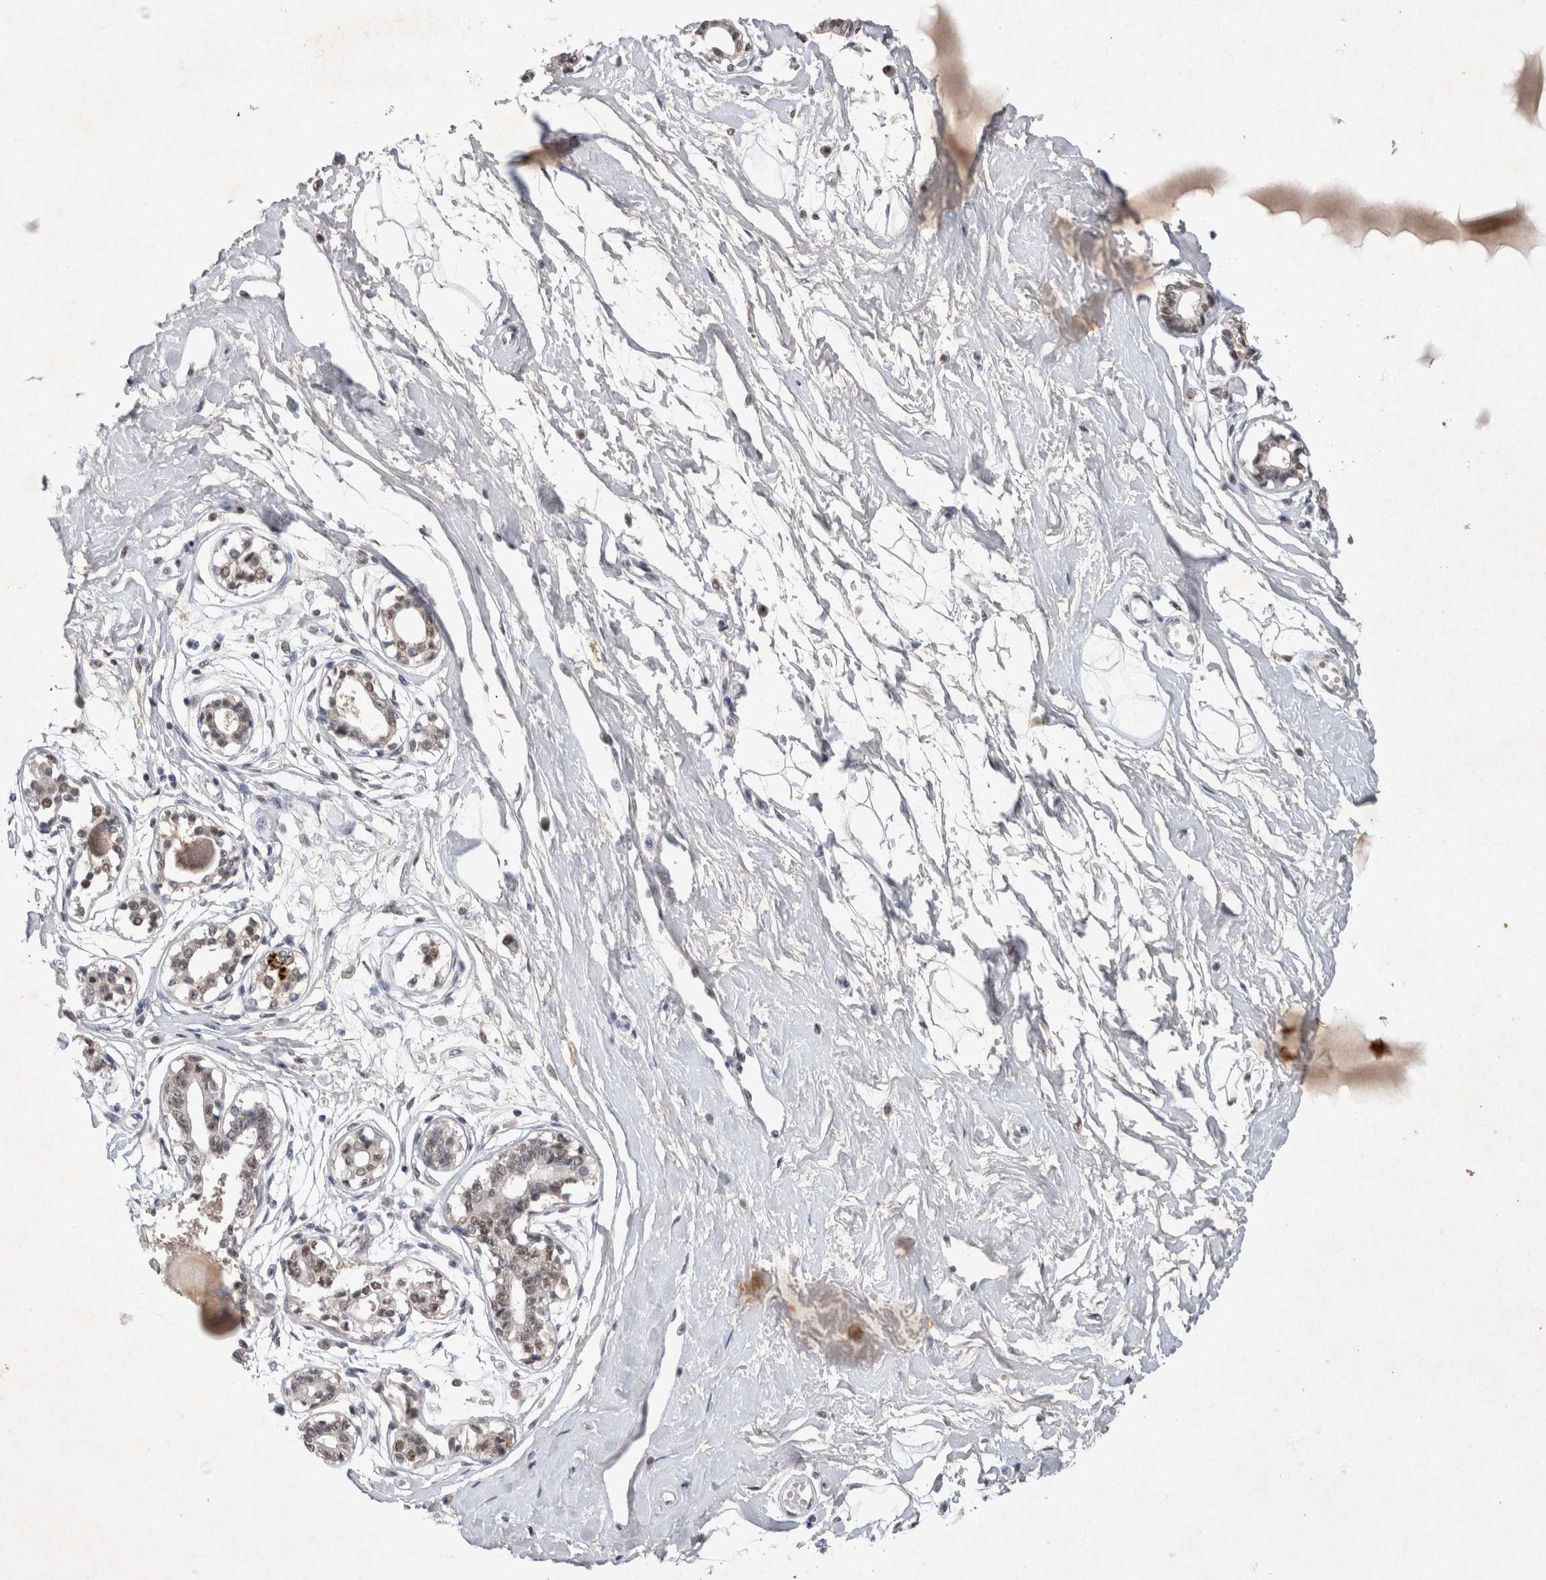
{"staining": {"intensity": "negative", "quantity": "none", "location": "none"}, "tissue": "breast", "cell_type": "Adipocytes", "image_type": "normal", "snomed": [{"axis": "morphology", "description": "Normal tissue, NOS"}, {"axis": "topography", "description": "Breast"}], "caption": "The image shows no significant expression in adipocytes of breast.", "gene": "XRCC5", "patient": {"sex": "female", "age": 45}}